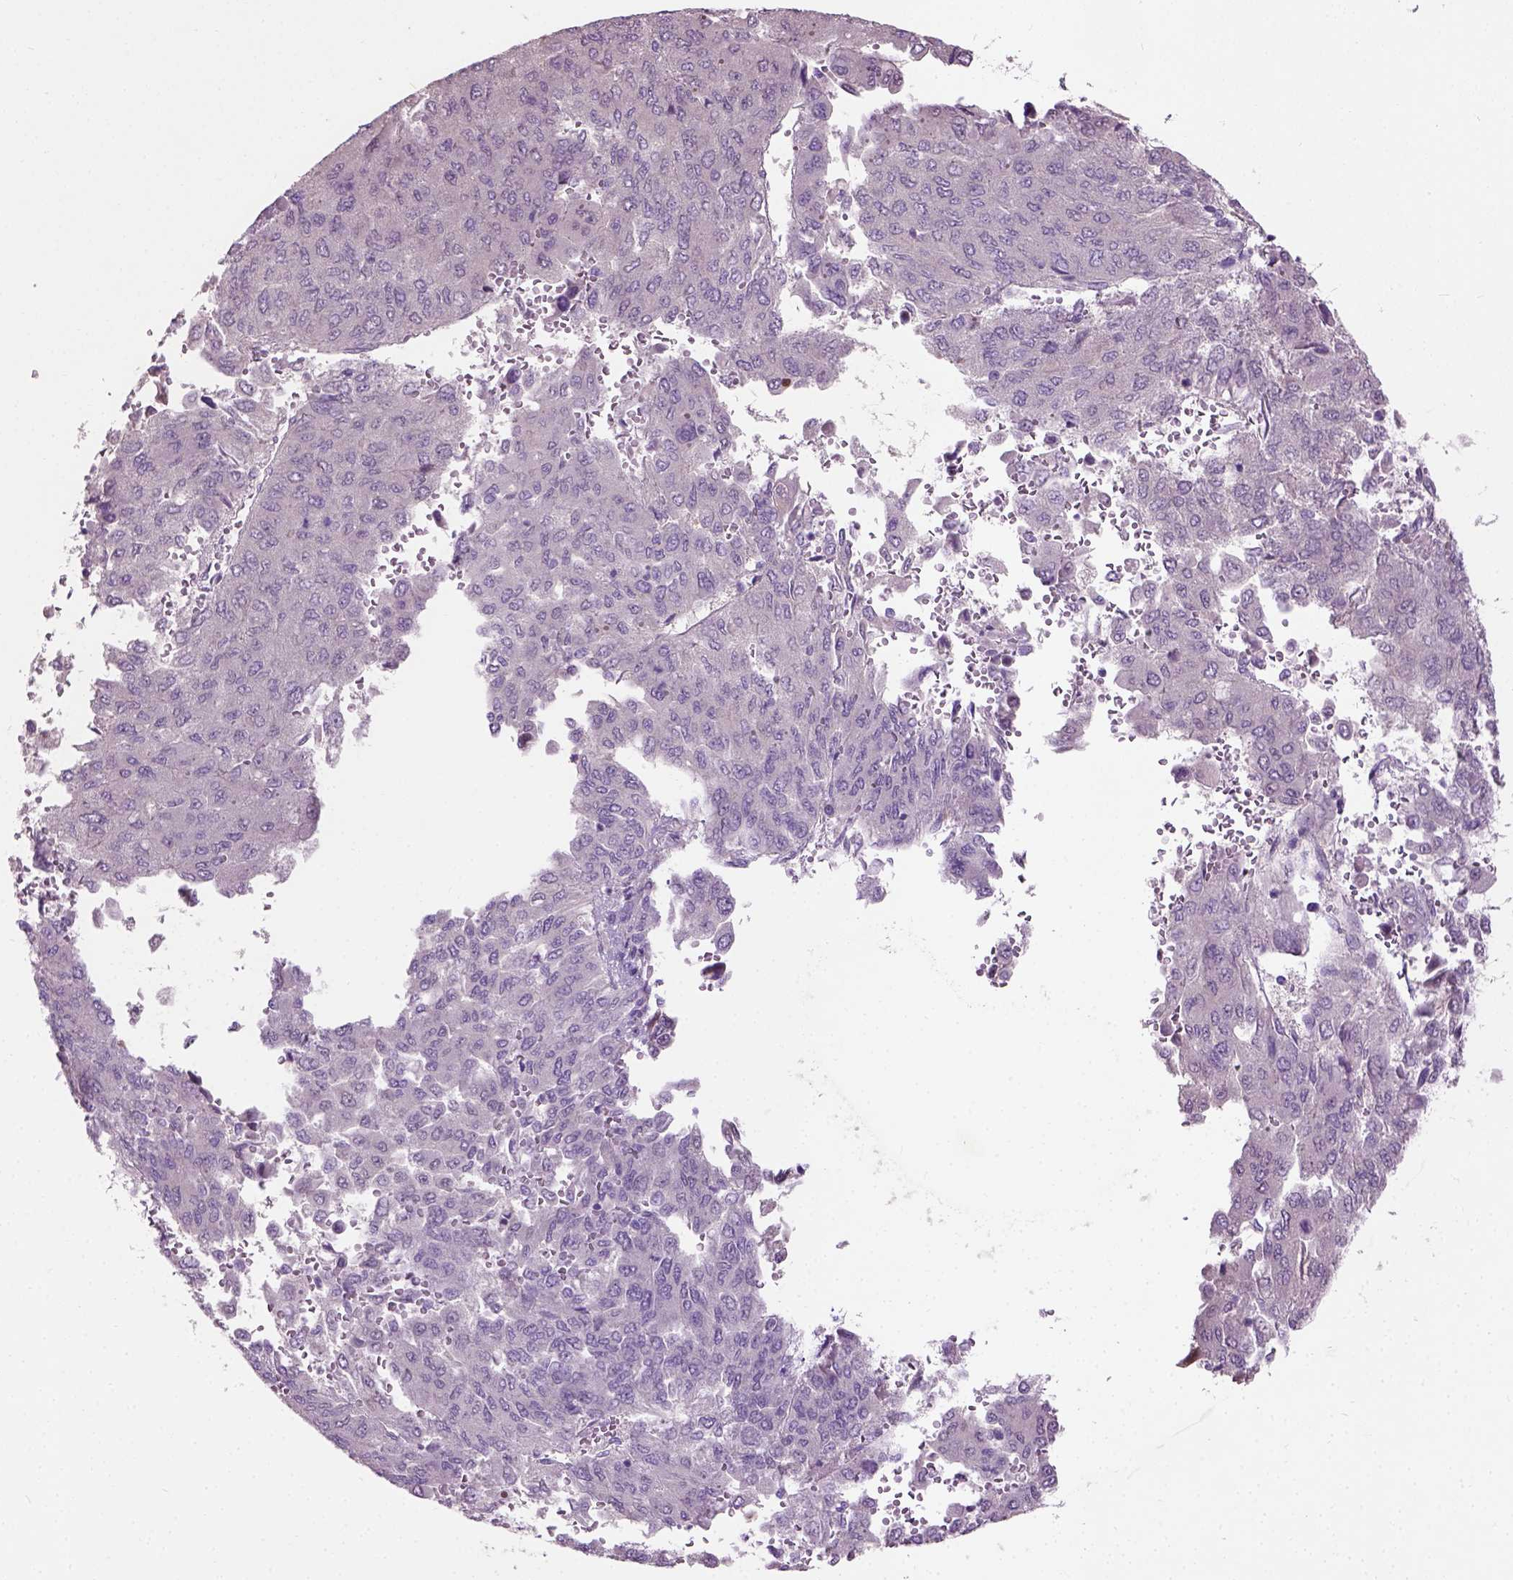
{"staining": {"intensity": "negative", "quantity": "none", "location": "none"}, "tissue": "liver cancer", "cell_type": "Tumor cells", "image_type": "cancer", "snomed": [{"axis": "morphology", "description": "Carcinoma, Hepatocellular, NOS"}, {"axis": "topography", "description": "Liver"}], "caption": "Liver cancer (hepatocellular carcinoma) stained for a protein using IHC shows no positivity tumor cells.", "gene": "PKP3", "patient": {"sex": "female", "age": 41}}